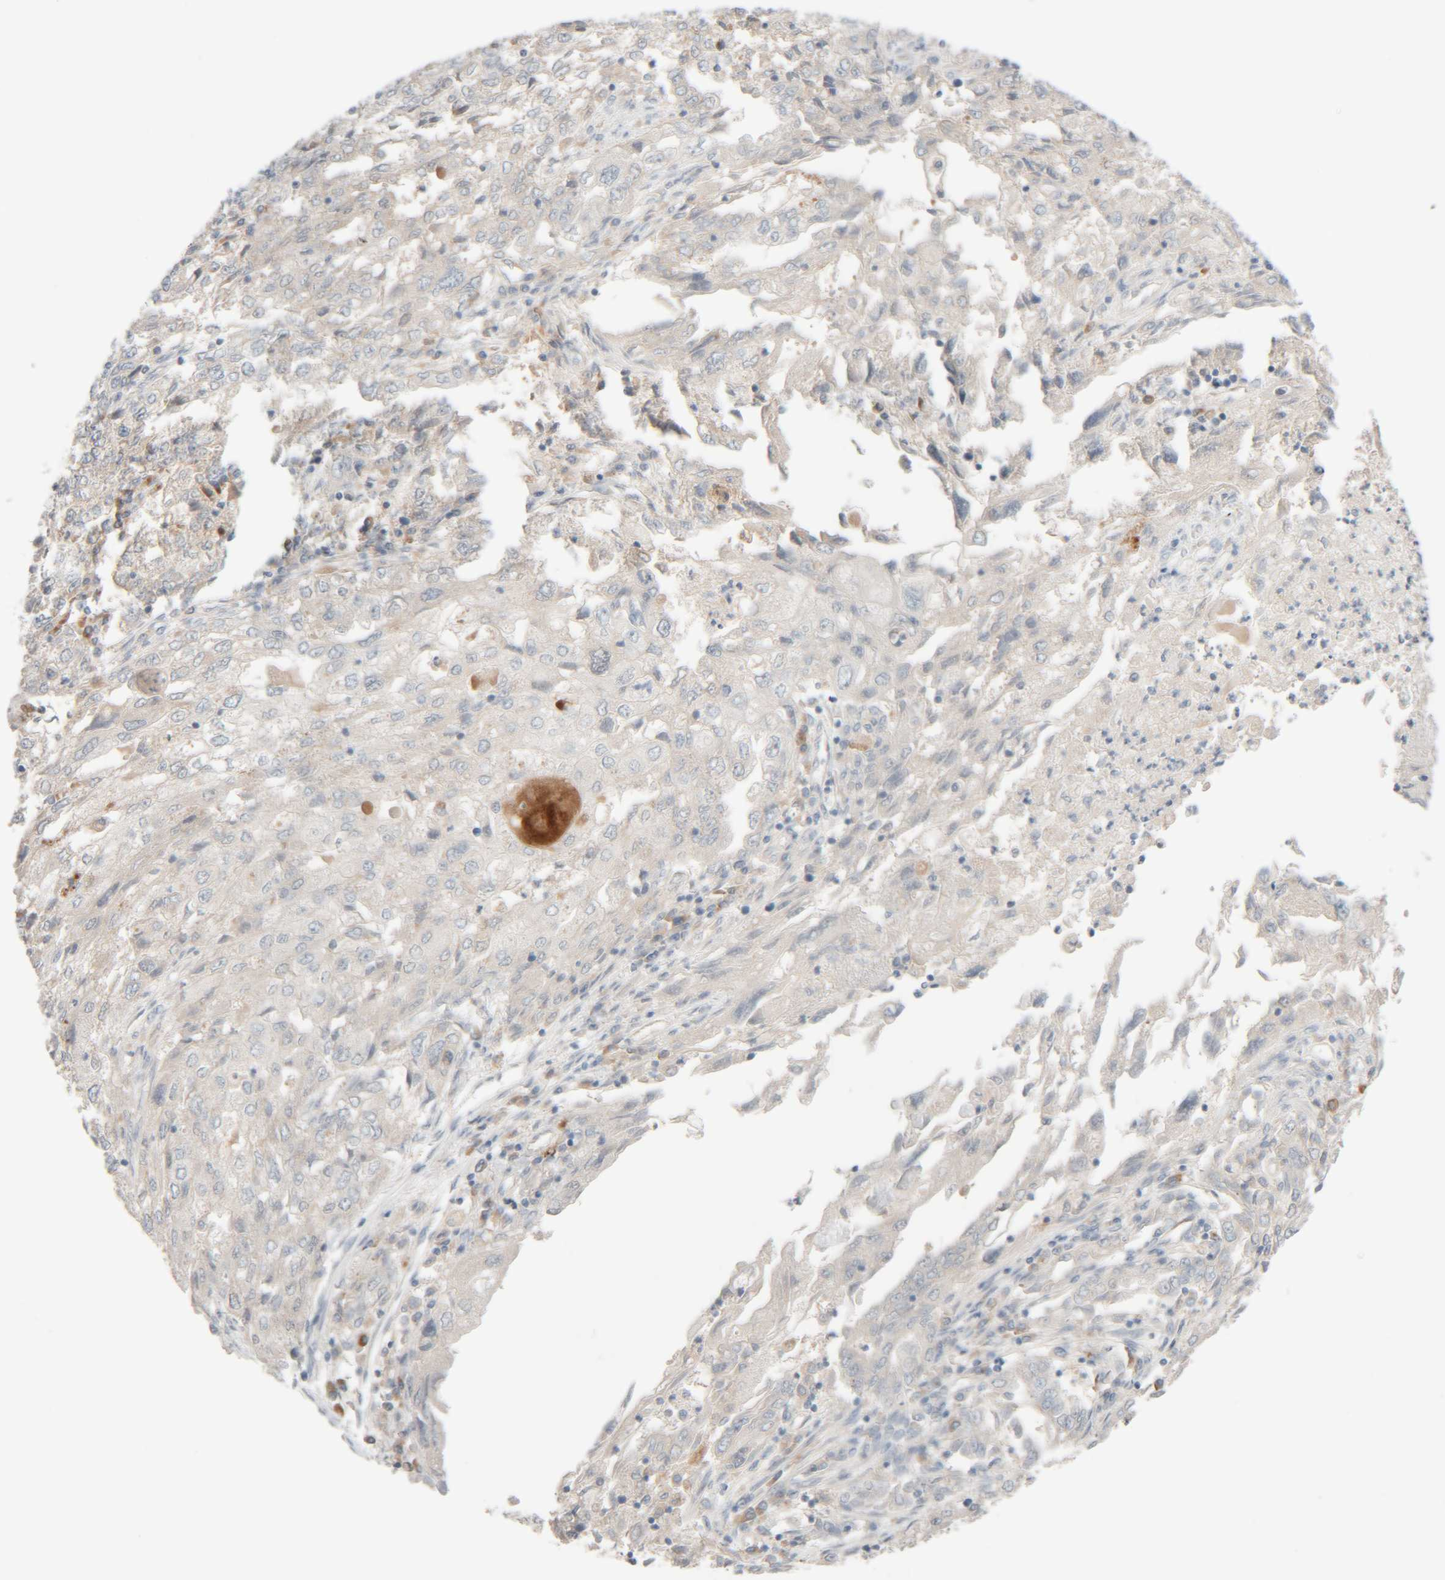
{"staining": {"intensity": "negative", "quantity": "none", "location": "none"}, "tissue": "endometrial cancer", "cell_type": "Tumor cells", "image_type": "cancer", "snomed": [{"axis": "morphology", "description": "Adenocarcinoma, NOS"}, {"axis": "topography", "description": "Endometrium"}], "caption": "A high-resolution photomicrograph shows IHC staining of endometrial cancer, which exhibits no significant staining in tumor cells.", "gene": "CHKA", "patient": {"sex": "female", "age": 49}}